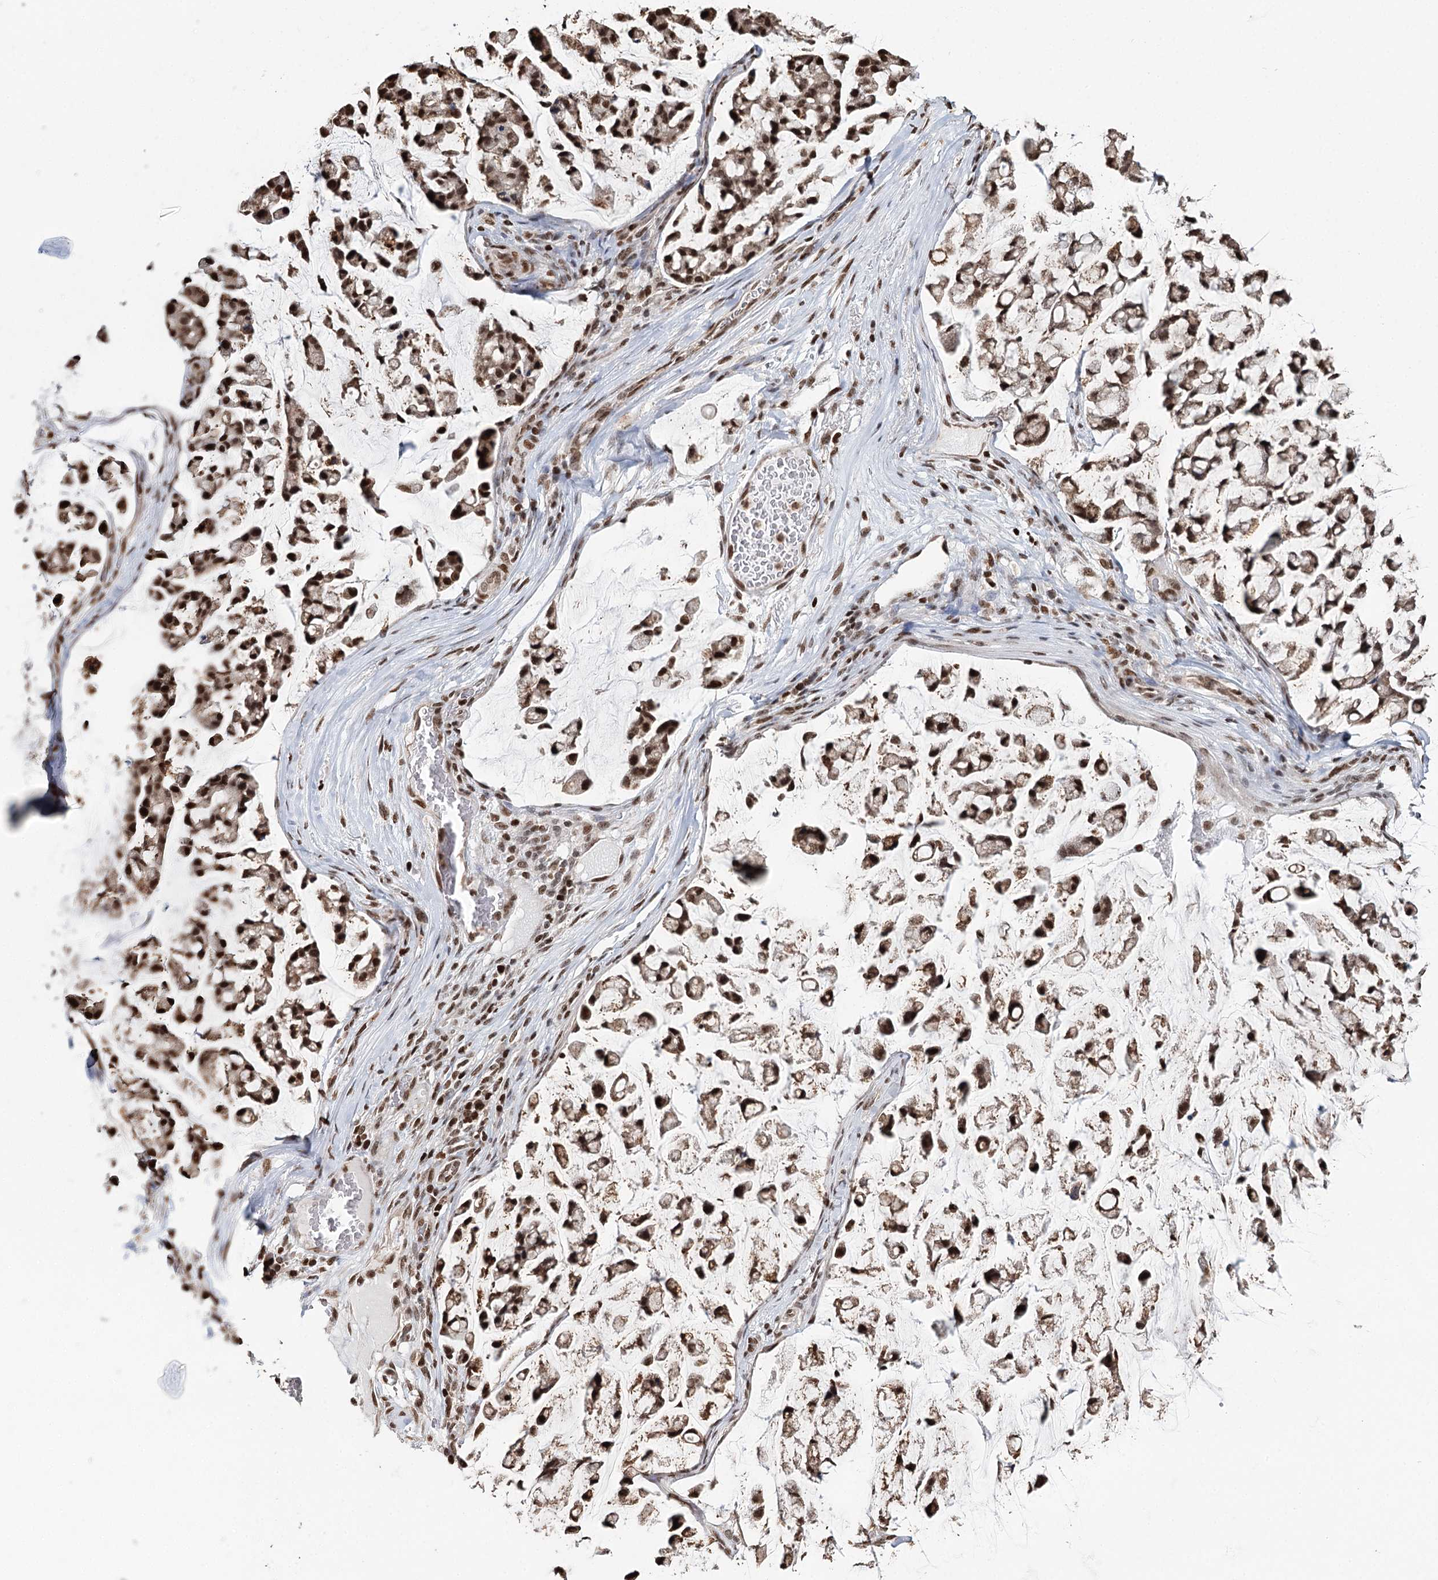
{"staining": {"intensity": "strong", "quantity": ">75%", "location": "nuclear"}, "tissue": "stomach cancer", "cell_type": "Tumor cells", "image_type": "cancer", "snomed": [{"axis": "morphology", "description": "Adenocarcinoma, NOS"}, {"axis": "topography", "description": "Stomach, lower"}], "caption": "Protein positivity by IHC demonstrates strong nuclear positivity in approximately >75% of tumor cells in adenocarcinoma (stomach). (brown staining indicates protein expression, while blue staining denotes nuclei).", "gene": "RPS27A", "patient": {"sex": "male", "age": 67}}